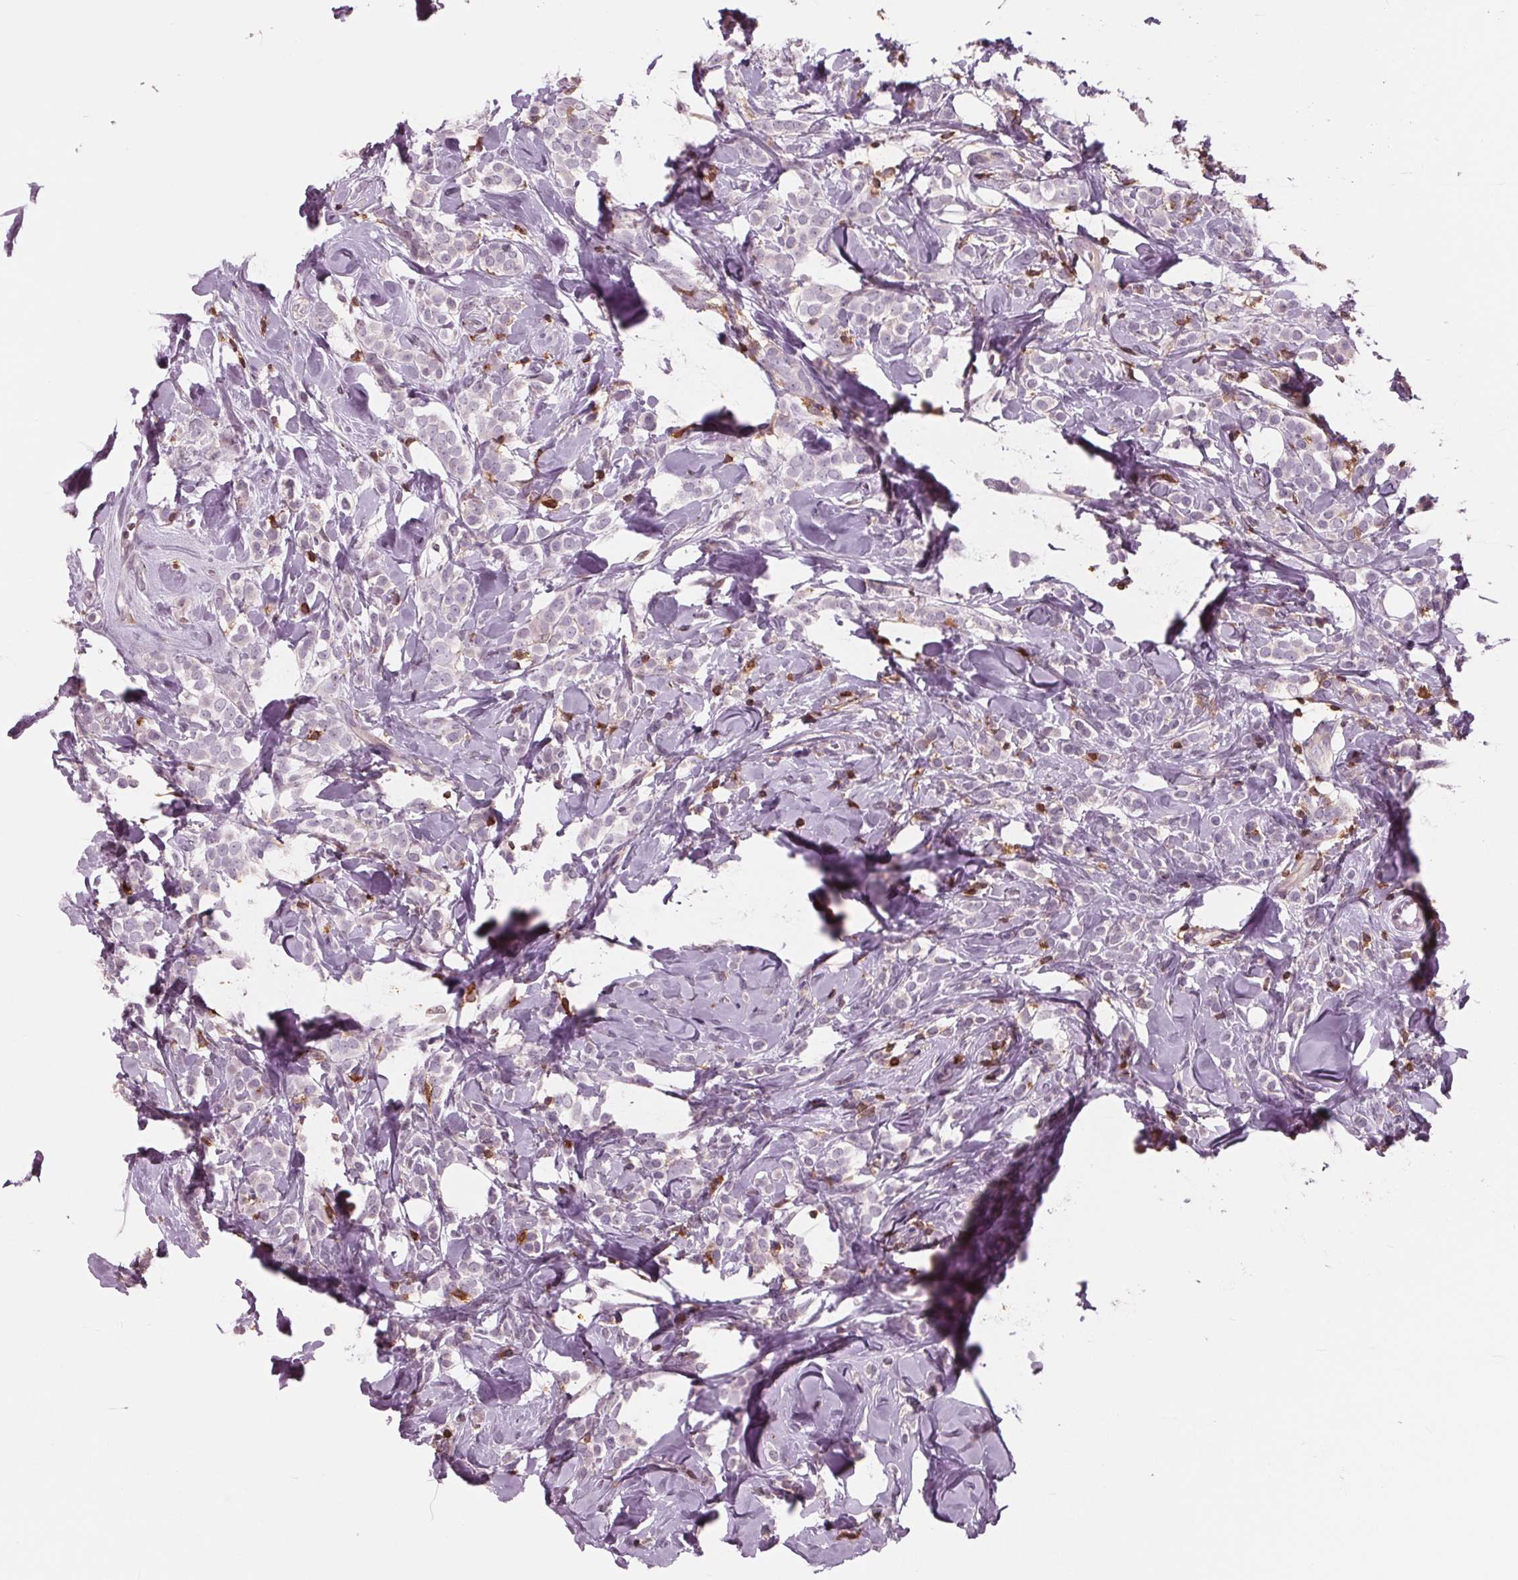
{"staining": {"intensity": "negative", "quantity": "none", "location": "none"}, "tissue": "breast cancer", "cell_type": "Tumor cells", "image_type": "cancer", "snomed": [{"axis": "morphology", "description": "Lobular carcinoma"}, {"axis": "topography", "description": "Breast"}], "caption": "The photomicrograph displays no staining of tumor cells in breast cancer.", "gene": "ARHGAP25", "patient": {"sex": "female", "age": 49}}